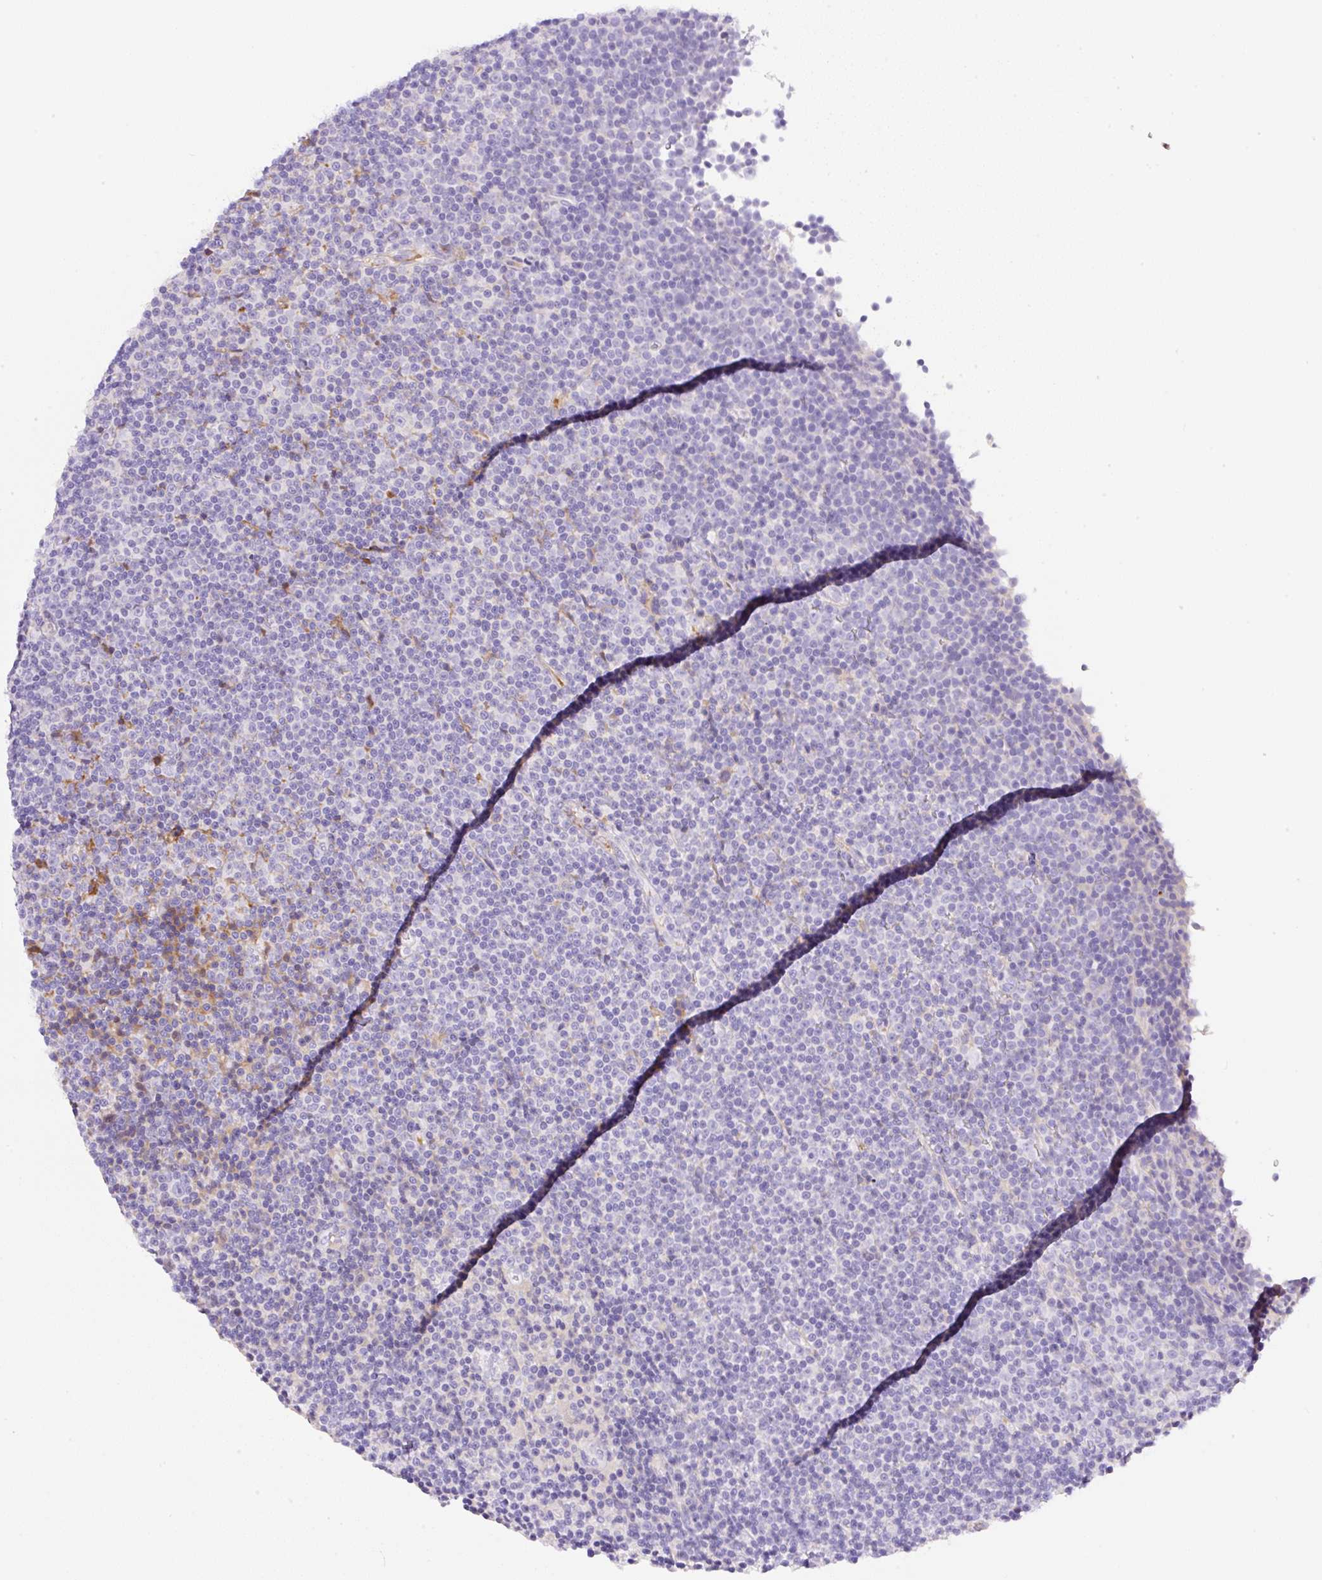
{"staining": {"intensity": "negative", "quantity": "none", "location": "none"}, "tissue": "lymphoma", "cell_type": "Tumor cells", "image_type": "cancer", "snomed": [{"axis": "morphology", "description": "Malignant lymphoma, non-Hodgkin's type, Low grade"}, {"axis": "topography", "description": "Lymph node"}], "caption": "There is no significant expression in tumor cells of lymphoma.", "gene": "TDRD15", "patient": {"sex": "female", "age": 67}}